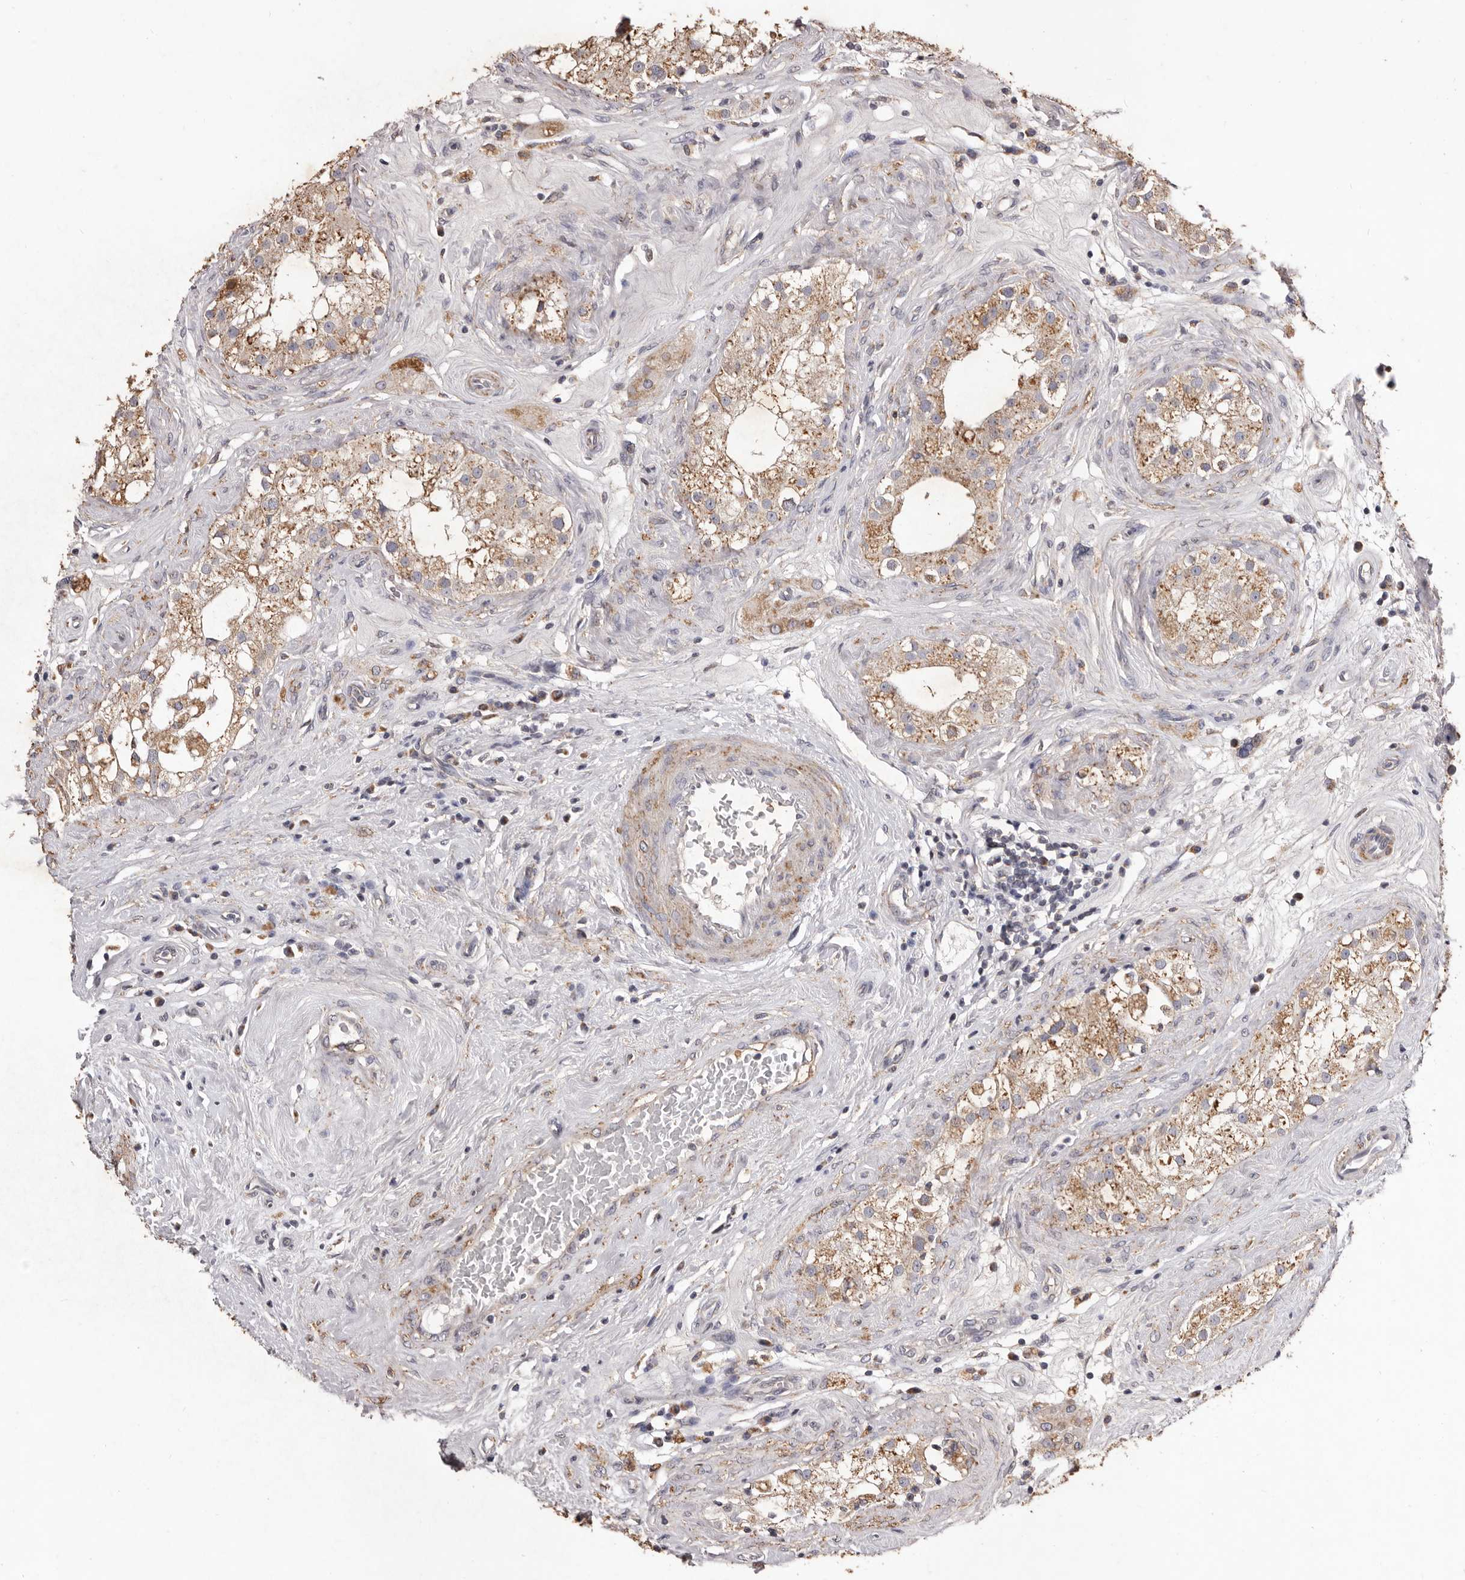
{"staining": {"intensity": "moderate", "quantity": "25%-75%", "location": "cytoplasmic/membranous"}, "tissue": "testis", "cell_type": "Cells in seminiferous ducts", "image_type": "normal", "snomed": [{"axis": "morphology", "description": "Normal tissue, NOS"}, {"axis": "topography", "description": "Testis"}], "caption": "The image shows immunohistochemical staining of normal testis. There is moderate cytoplasmic/membranous expression is present in approximately 25%-75% of cells in seminiferous ducts. The protein of interest is shown in brown color, while the nuclei are stained blue.", "gene": "CXCL14", "patient": {"sex": "male", "age": 84}}